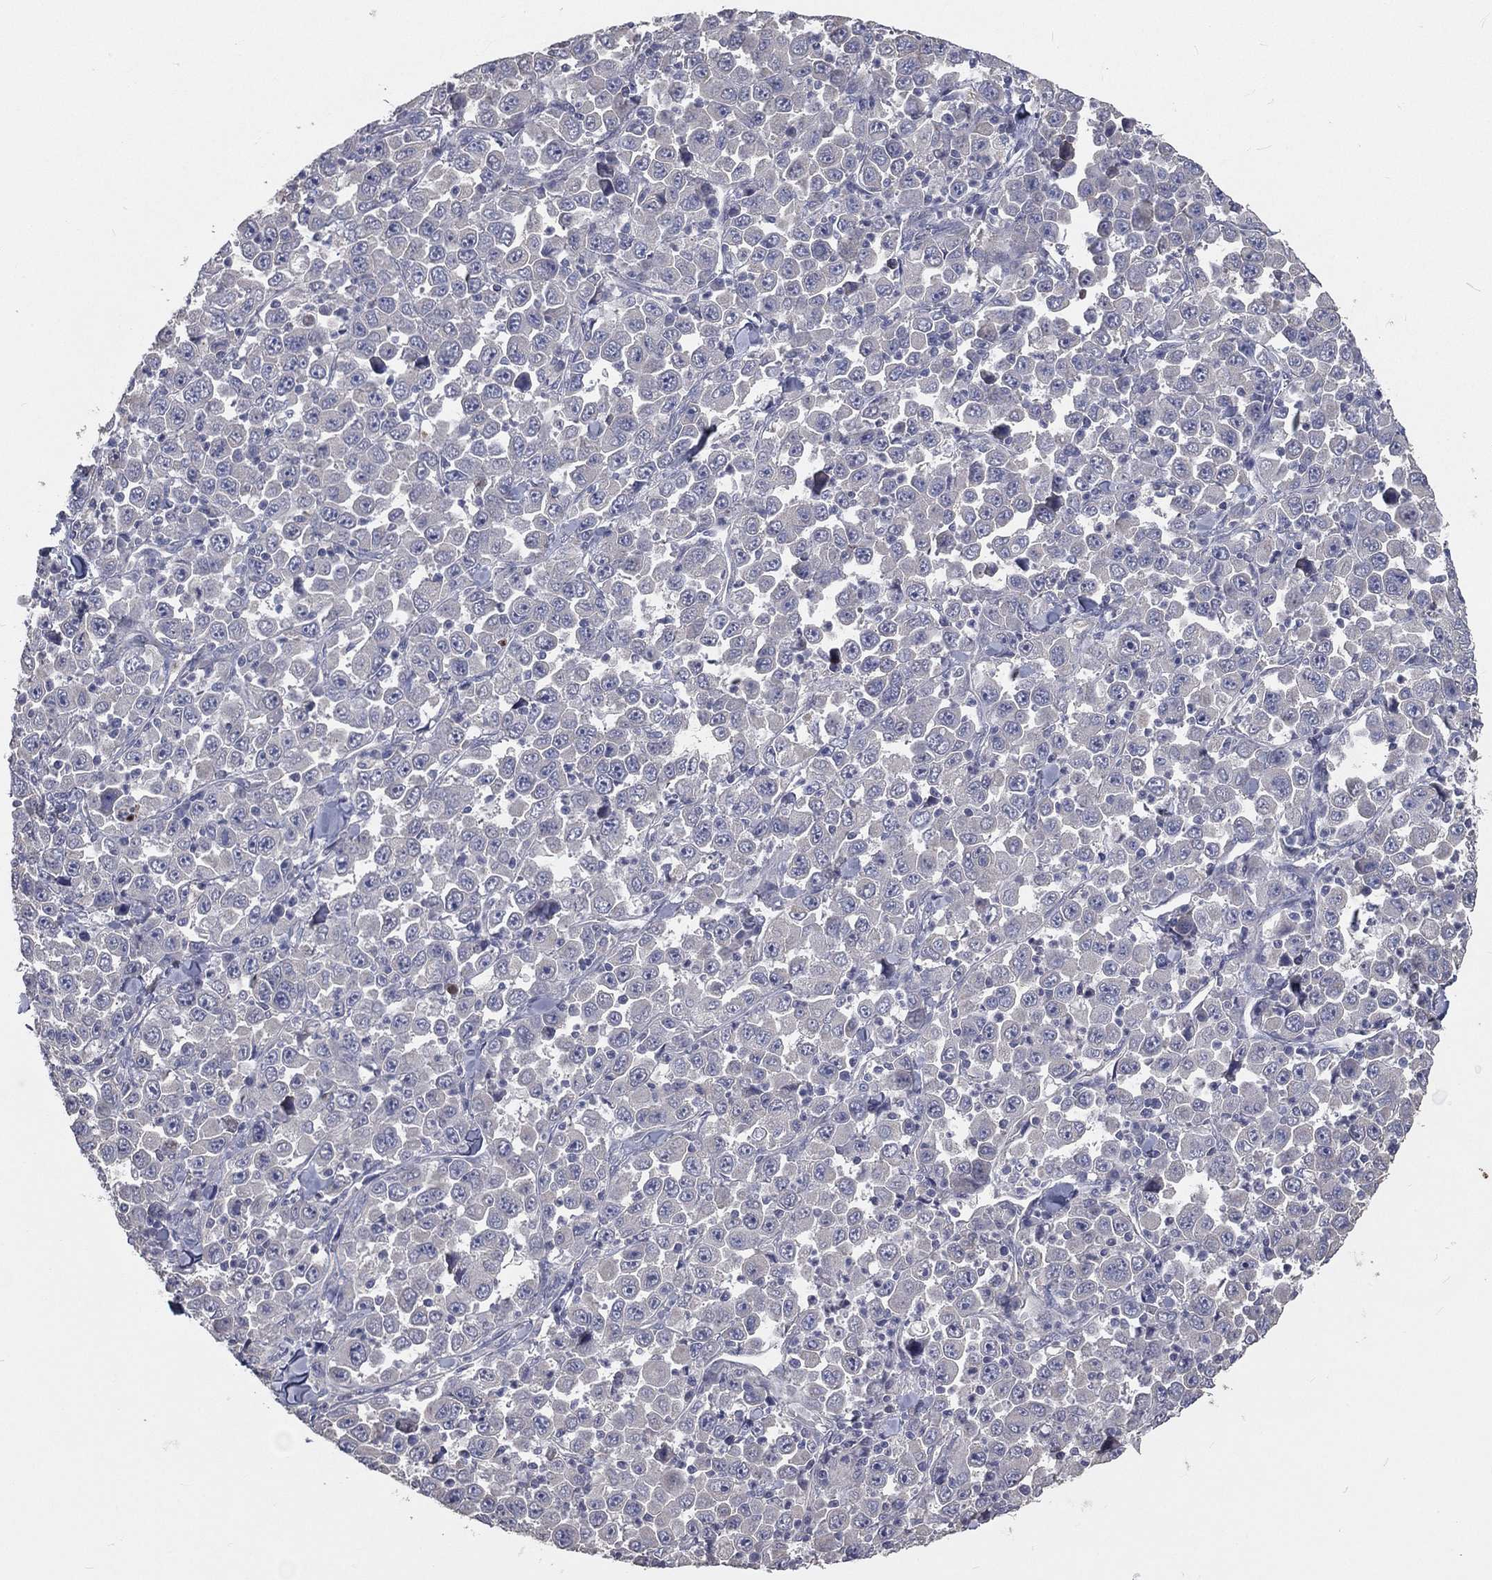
{"staining": {"intensity": "negative", "quantity": "none", "location": "none"}, "tissue": "stomach cancer", "cell_type": "Tumor cells", "image_type": "cancer", "snomed": [{"axis": "morphology", "description": "Normal tissue, NOS"}, {"axis": "morphology", "description": "Adenocarcinoma, NOS"}, {"axis": "topography", "description": "Stomach, upper"}, {"axis": "topography", "description": "Stomach"}], "caption": "This is a image of immunohistochemistry staining of stomach cancer, which shows no staining in tumor cells.", "gene": "CROCC", "patient": {"sex": "male", "age": 59}}